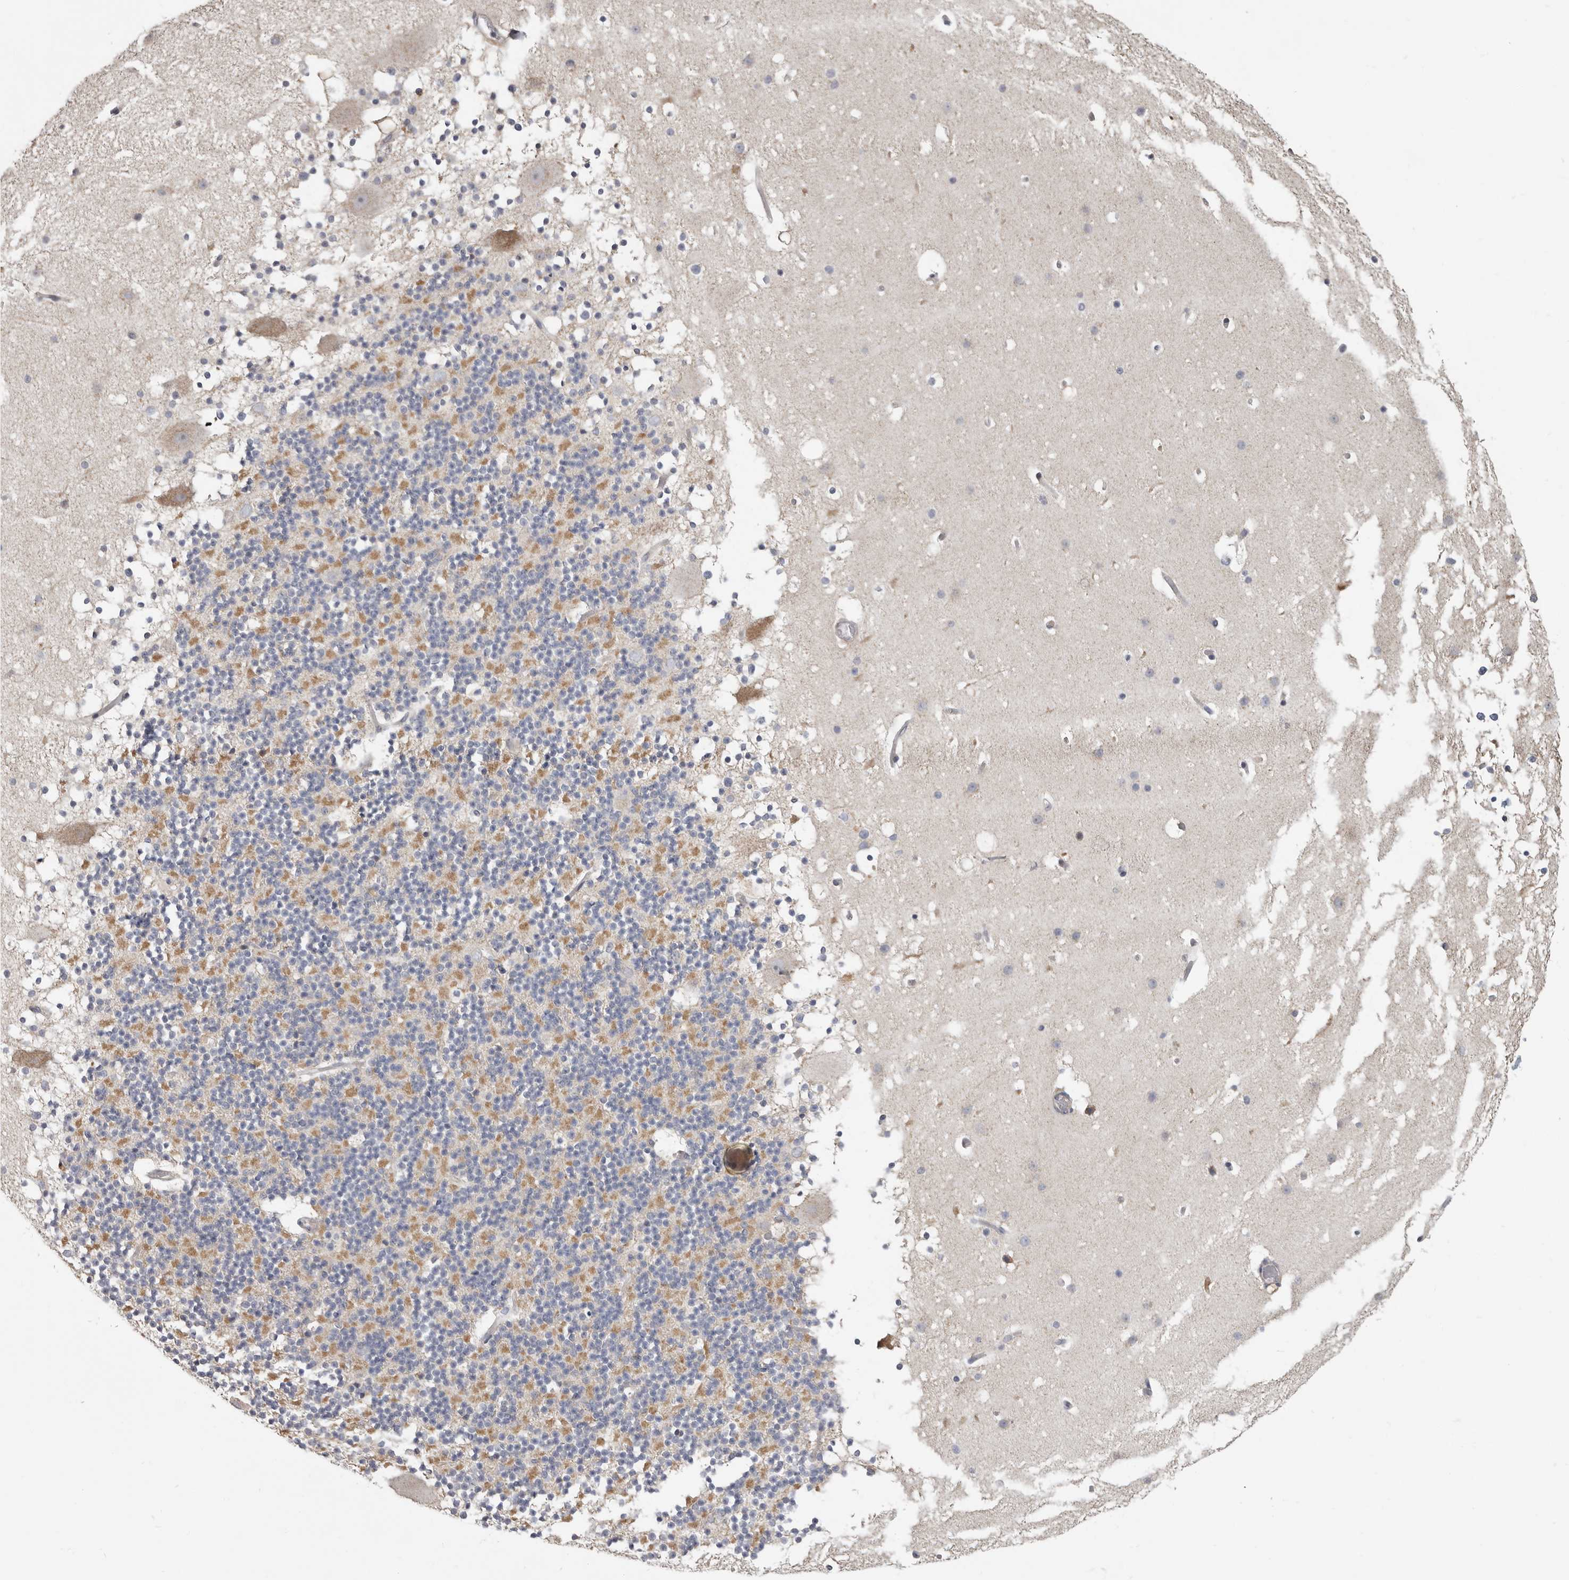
{"staining": {"intensity": "moderate", "quantity": "25%-75%", "location": "cytoplasmic/membranous"}, "tissue": "cerebellum", "cell_type": "Cells in granular layer", "image_type": "normal", "snomed": [{"axis": "morphology", "description": "Normal tissue, NOS"}, {"axis": "topography", "description": "Cerebellum"}], "caption": "A medium amount of moderate cytoplasmic/membranous staining is identified in approximately 25%-75% of cells in granular layer in unremarkable cerebellum. The staining was performed using DAB, with brown indicating positive protein expression. Nuclei are stained blue with hematoxylin.", "gene": "UNK", "patient": {"sex": "male", "age": 57}}